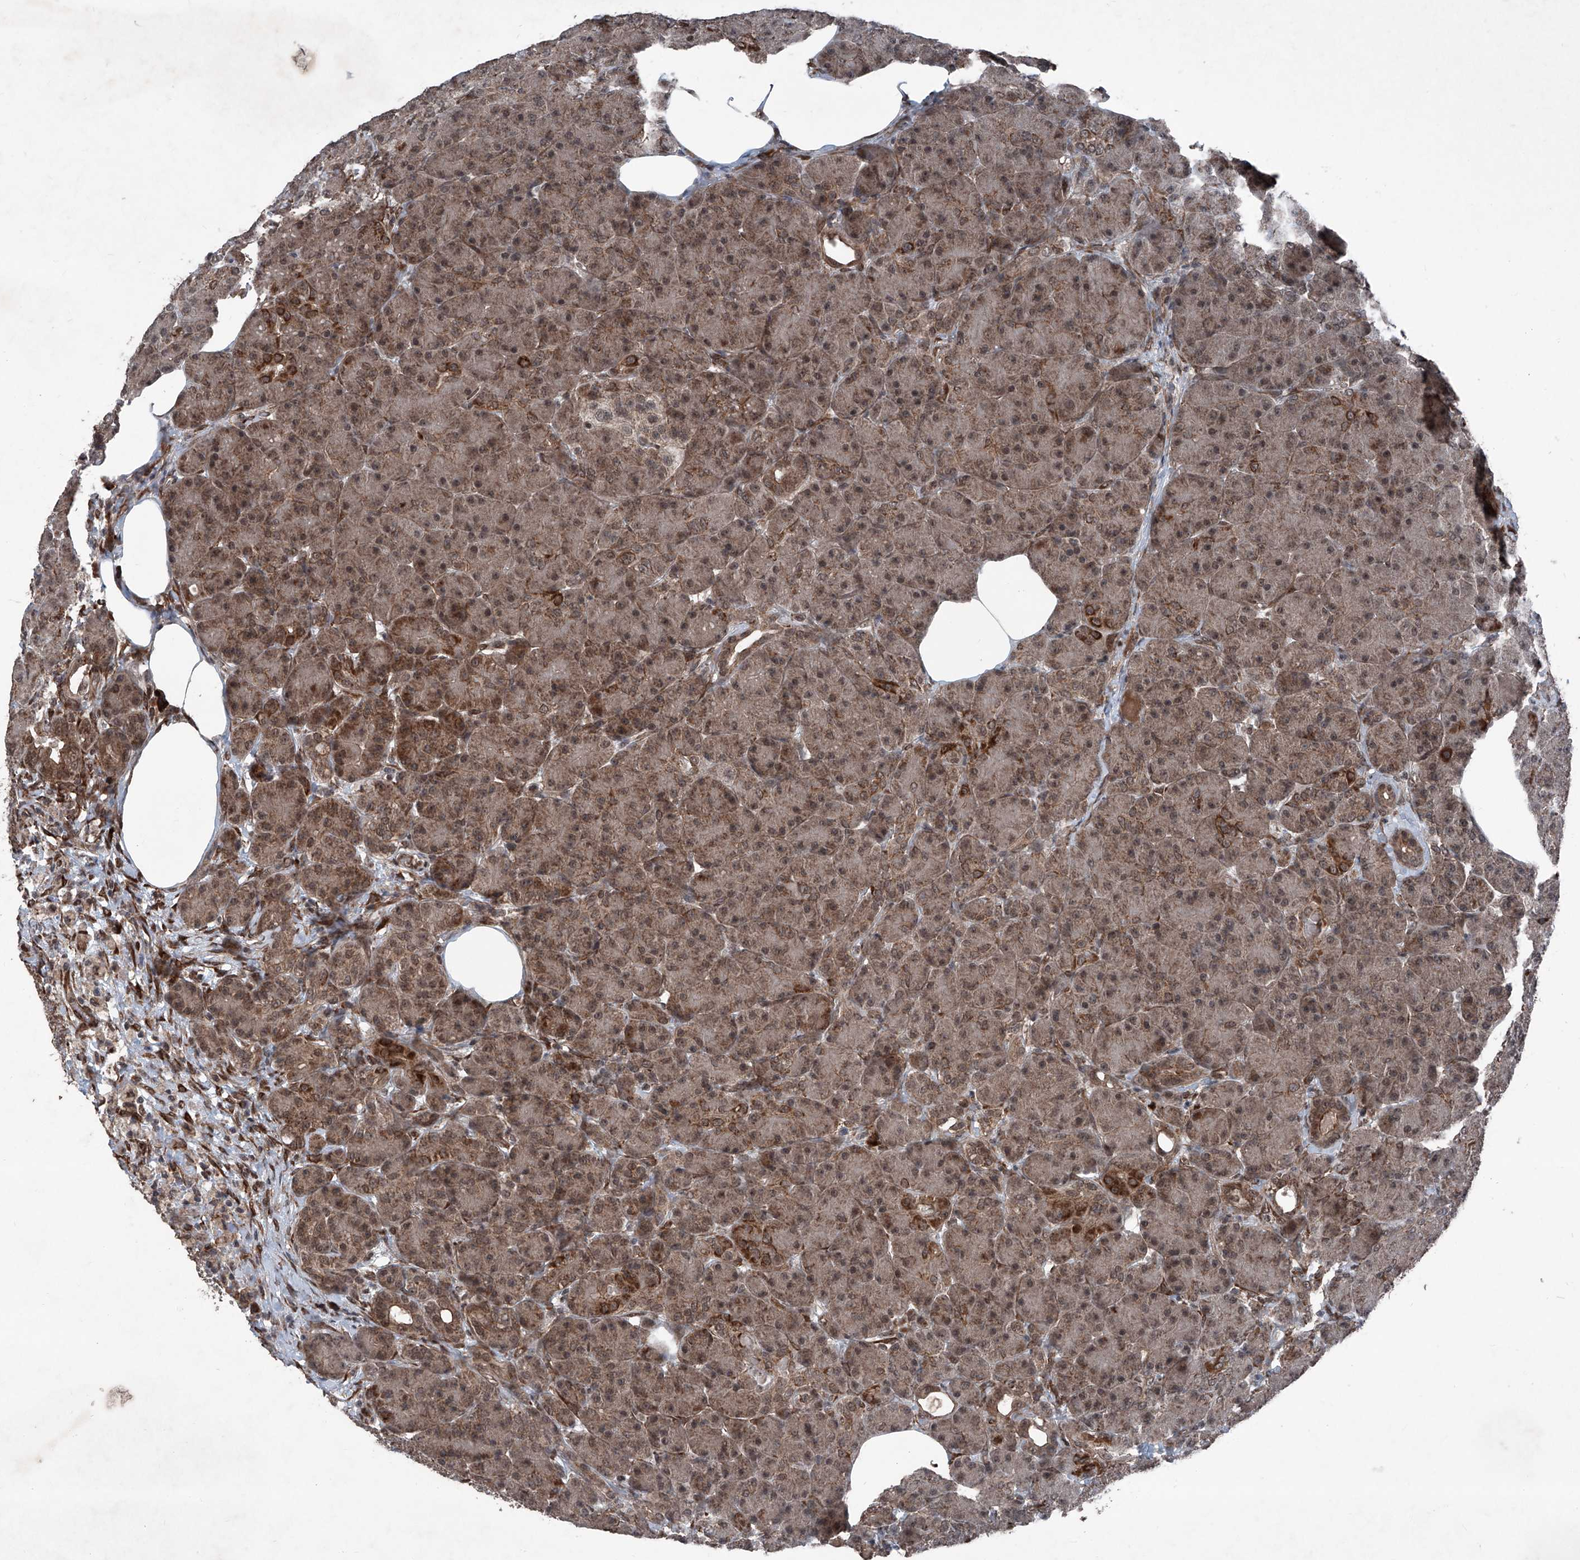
{"staining": {"intensity": "moderate", "quantity": ">75%", "location": "cytoplasmic/membranous,nuclear"}, "tissue": "pancreas", "cell_type": "Exocrine glandular cells", "image_type": "normal", "snomed": [{"axis": "morphology", "description": "Normal tissue, NOS"}, {"axis": "topography", "description": "Pancreas"}], "caption": "Immunohistochemical staining of benign human pancreas exhibits moderate cytoplasmic/membranous,nuclear protein positivity in approximately >75% of exocrine glandular cells. (Stains: DAB (3,3'-diaminobenzidine) in brown, nuclei in blue, Microscopy: brightfield microscopy at high magnification).", "gene": "COA7", "patient": {"sex": "male", "age": 63}}